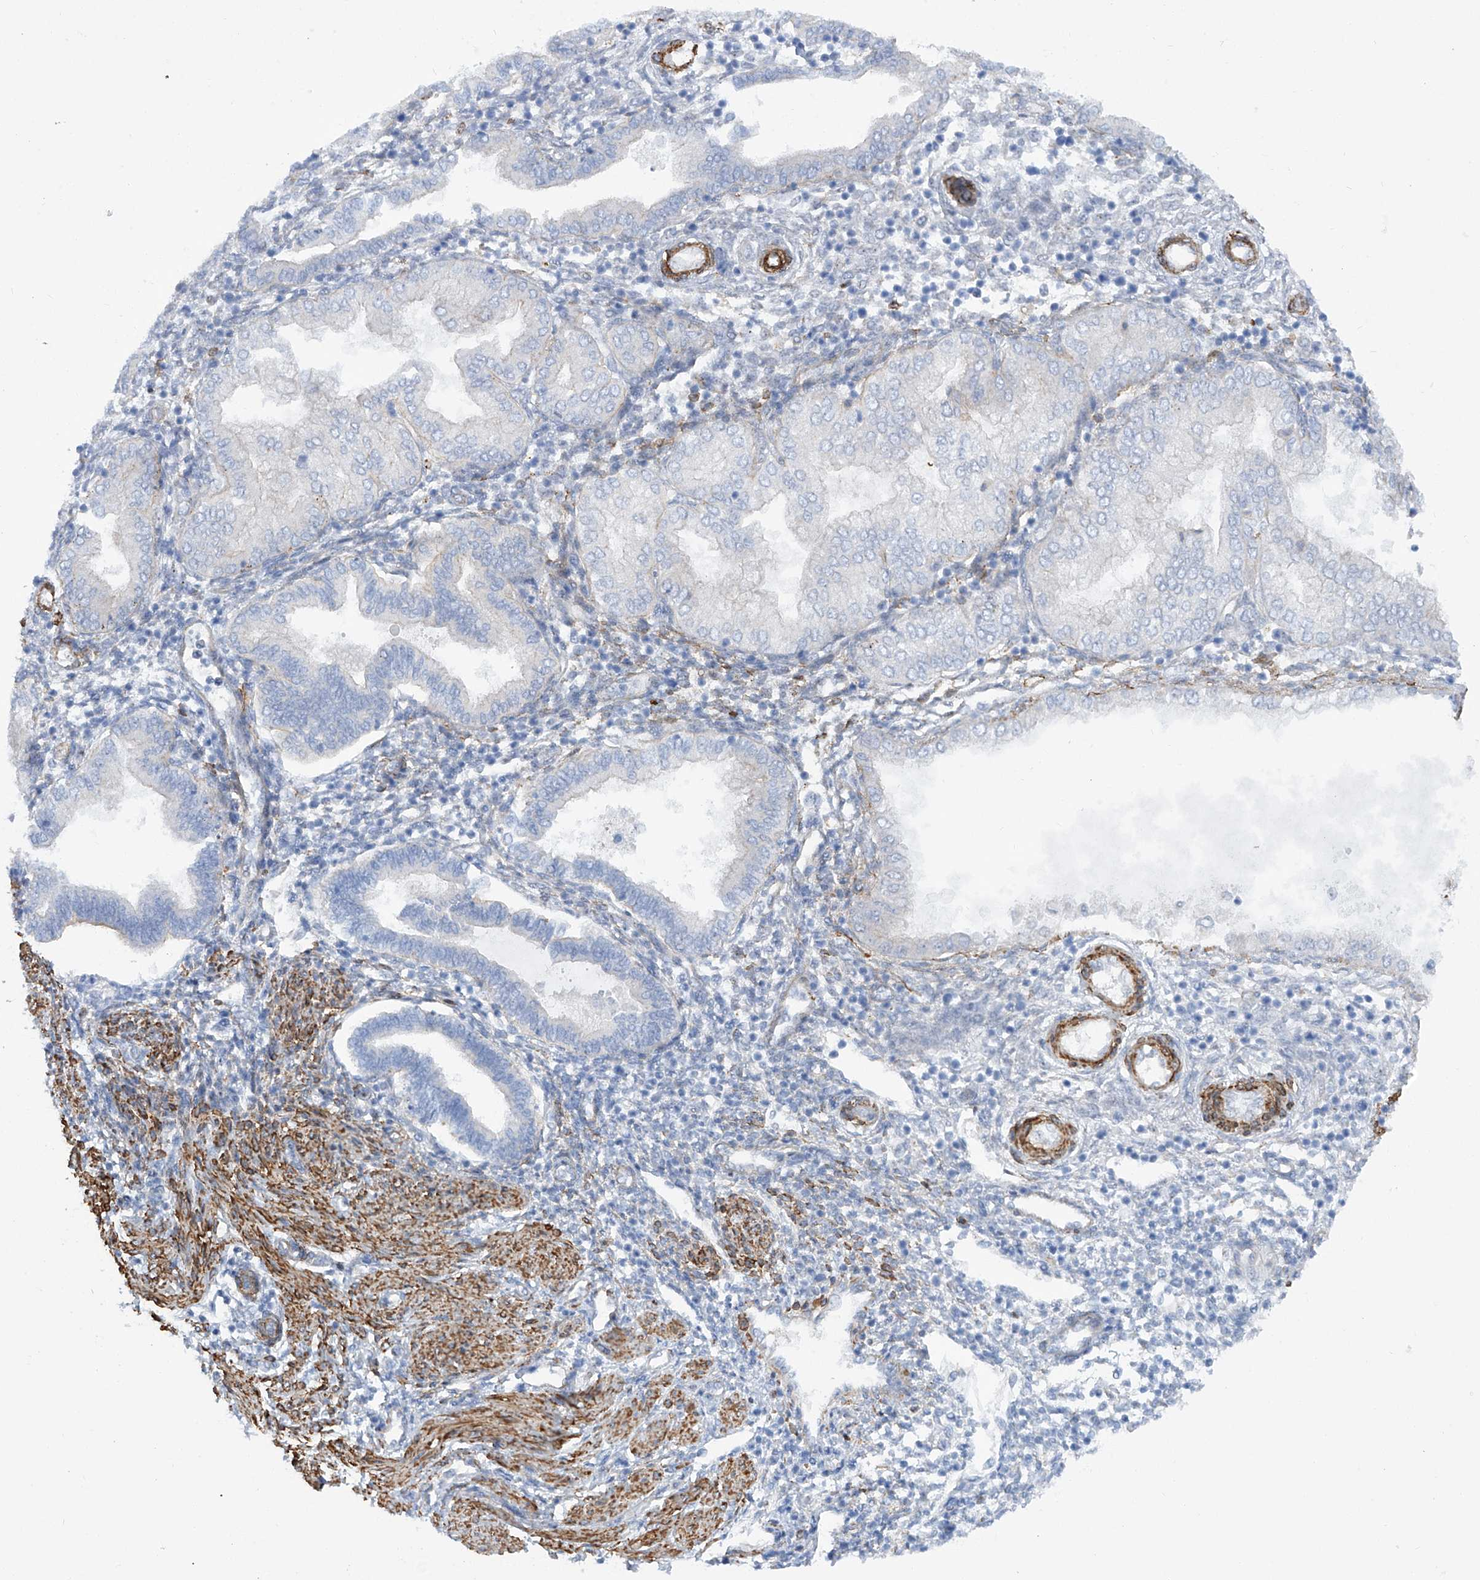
{"staining": {"intensity": "negative", "quantity": "none", "location": "none"}, "tissue": "endometrium", "cell_type": "Cells in endometrial stroma", "image_type": "normal", "snomed": [{"axis": "morphology", "description": "Normal tissue, NOS"}, {"axis": "topography", "description": "Endometrium"}], "caption": "Micrograph shows no protein expression in cells in endometrial stroma of normal endometrium.", "gene": "ZNF490", "patient": {"sex": "female", "age": 53}}